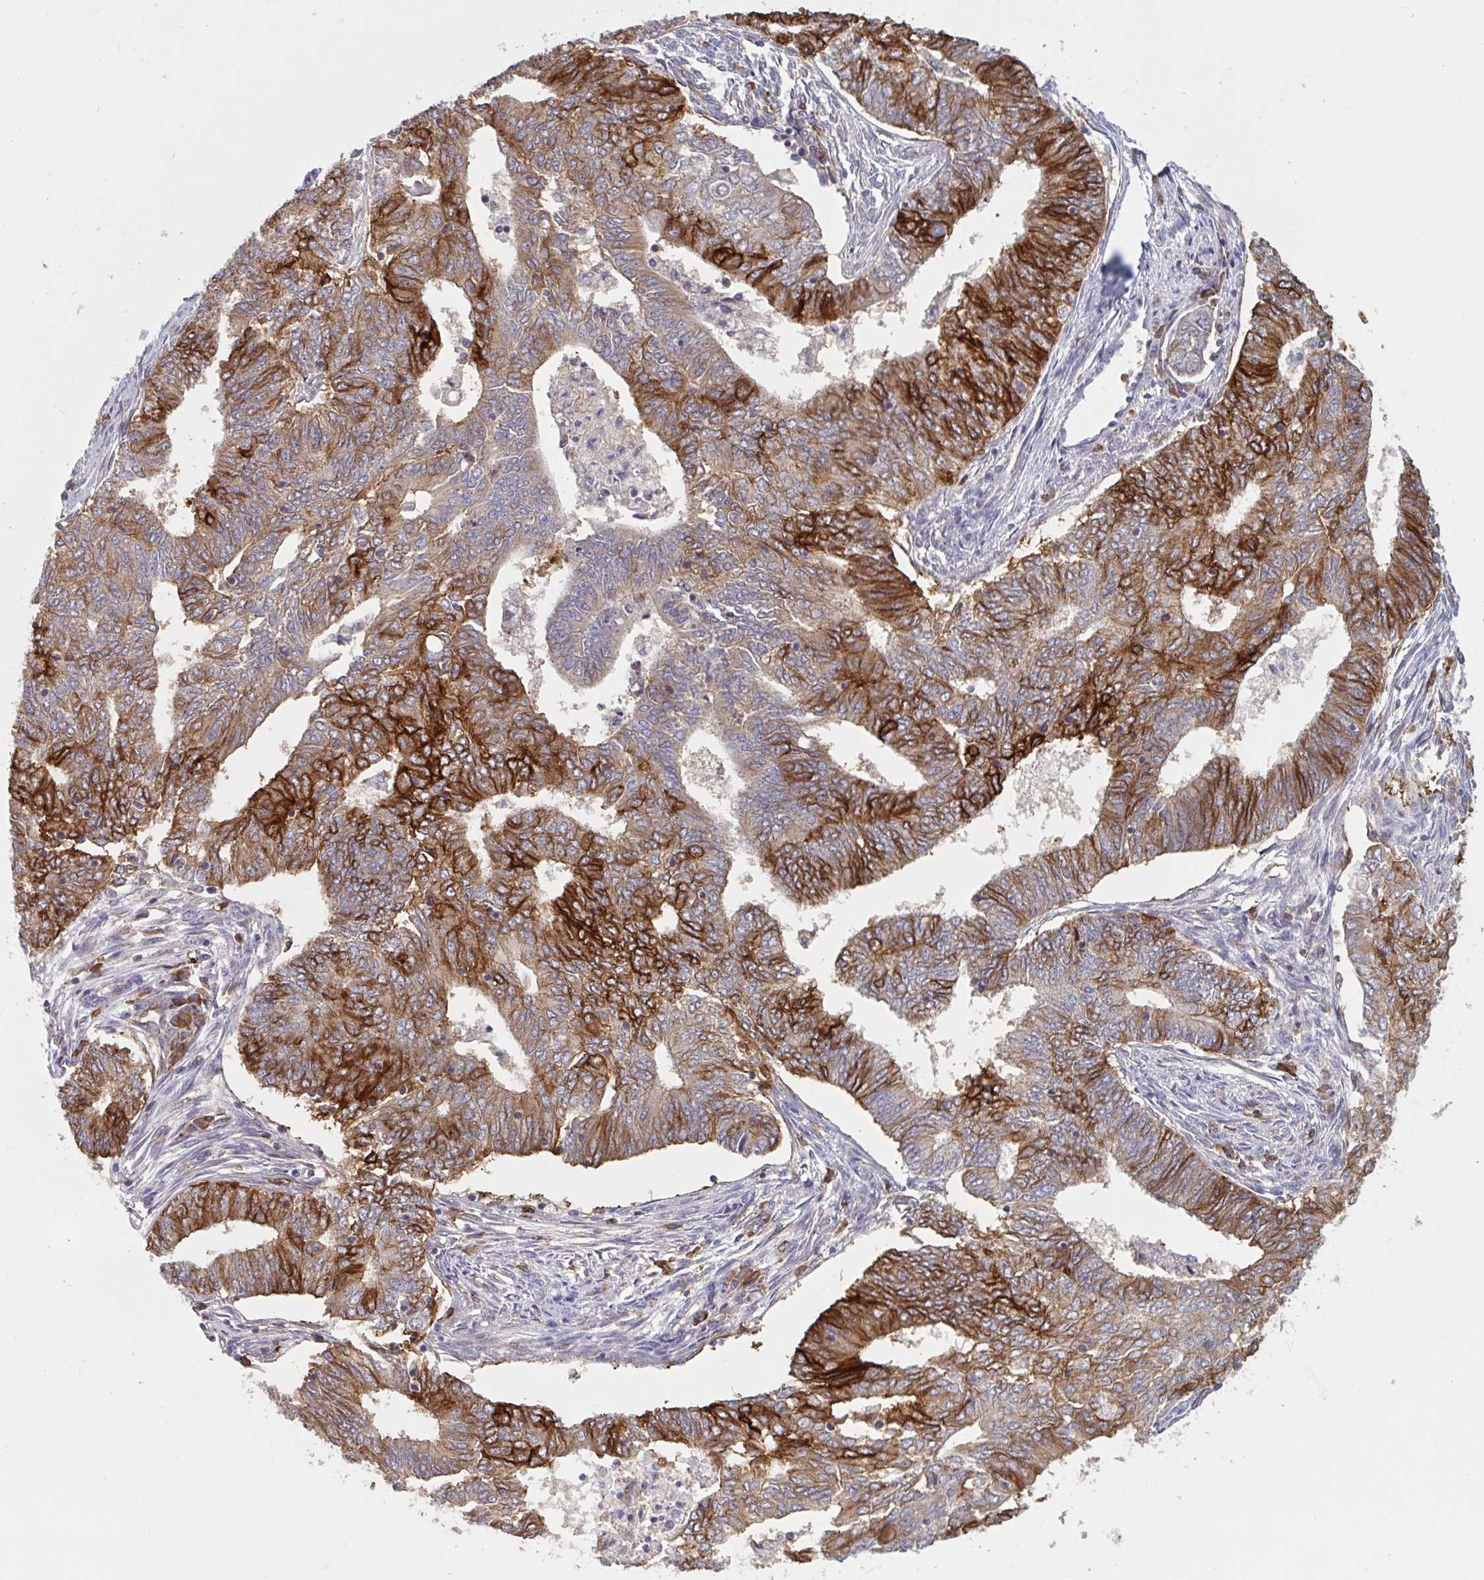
{"staining": {"intensity": "strong", "quantity": ">75%", "location": "cytoplasmic/membranous"}, "tissue": "endometrial cancer", "cell_type": "Tumor cells", "image_type": "cancer", "snomed": [{"axis": "morphology", "description": "Adenocarcinoma, NOS"}, {"axis": "topography", "description": "Endometrium"}], "caption": "This is a histology image of immunohistochemistry (IHC) staining of endometrial cancer (adenocarcinoma), which shows strong staining in the cytoplasmic/membranous of tumor cells.", "gene": "CD1E", "patient": {"sex": "female", "age": 62}}